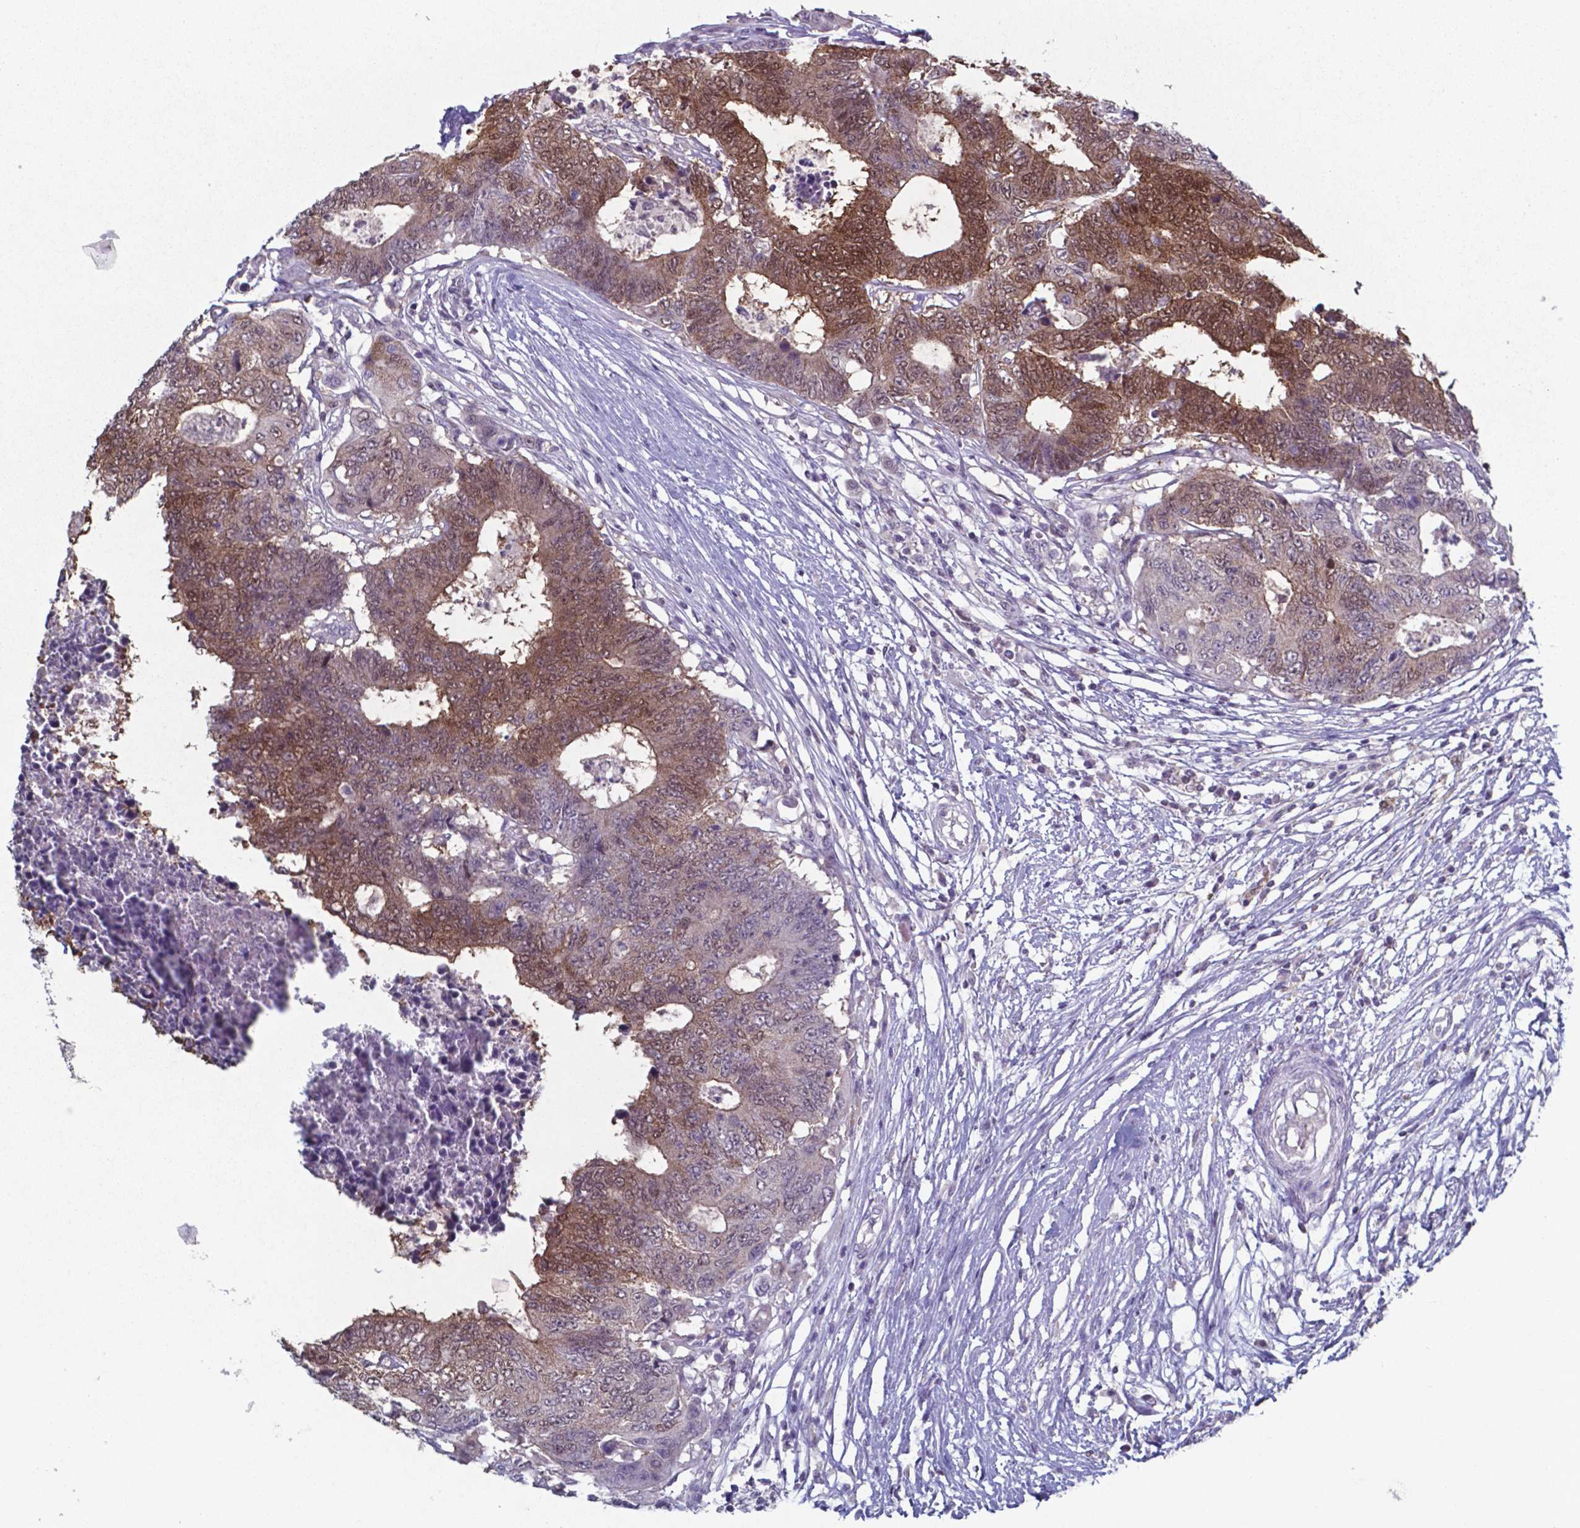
{"staining": {"intensity": "moderate", "quantity": "25%-75%", "location": "cytoplasmic/membranous,nuclear"}, "tissue": "colorectal cancer", "cell_type": "Tumor cells", "image_type": "cancer", "snomed": [{"axis": "morphology", "description": "Adenocarcinoma, NOS"}, {"axis": "topography", "description": "Colon"}], "caption": "Human adenocarcinoma (colorectal) stained for a protein (brown) demonstrates moderate cytoplasmic/membranous and nuclear positive positivity in approximately 25%-75% of tumor cells.", "gene": "TDP2", "patient": {"sex": "female", "age": 48}}